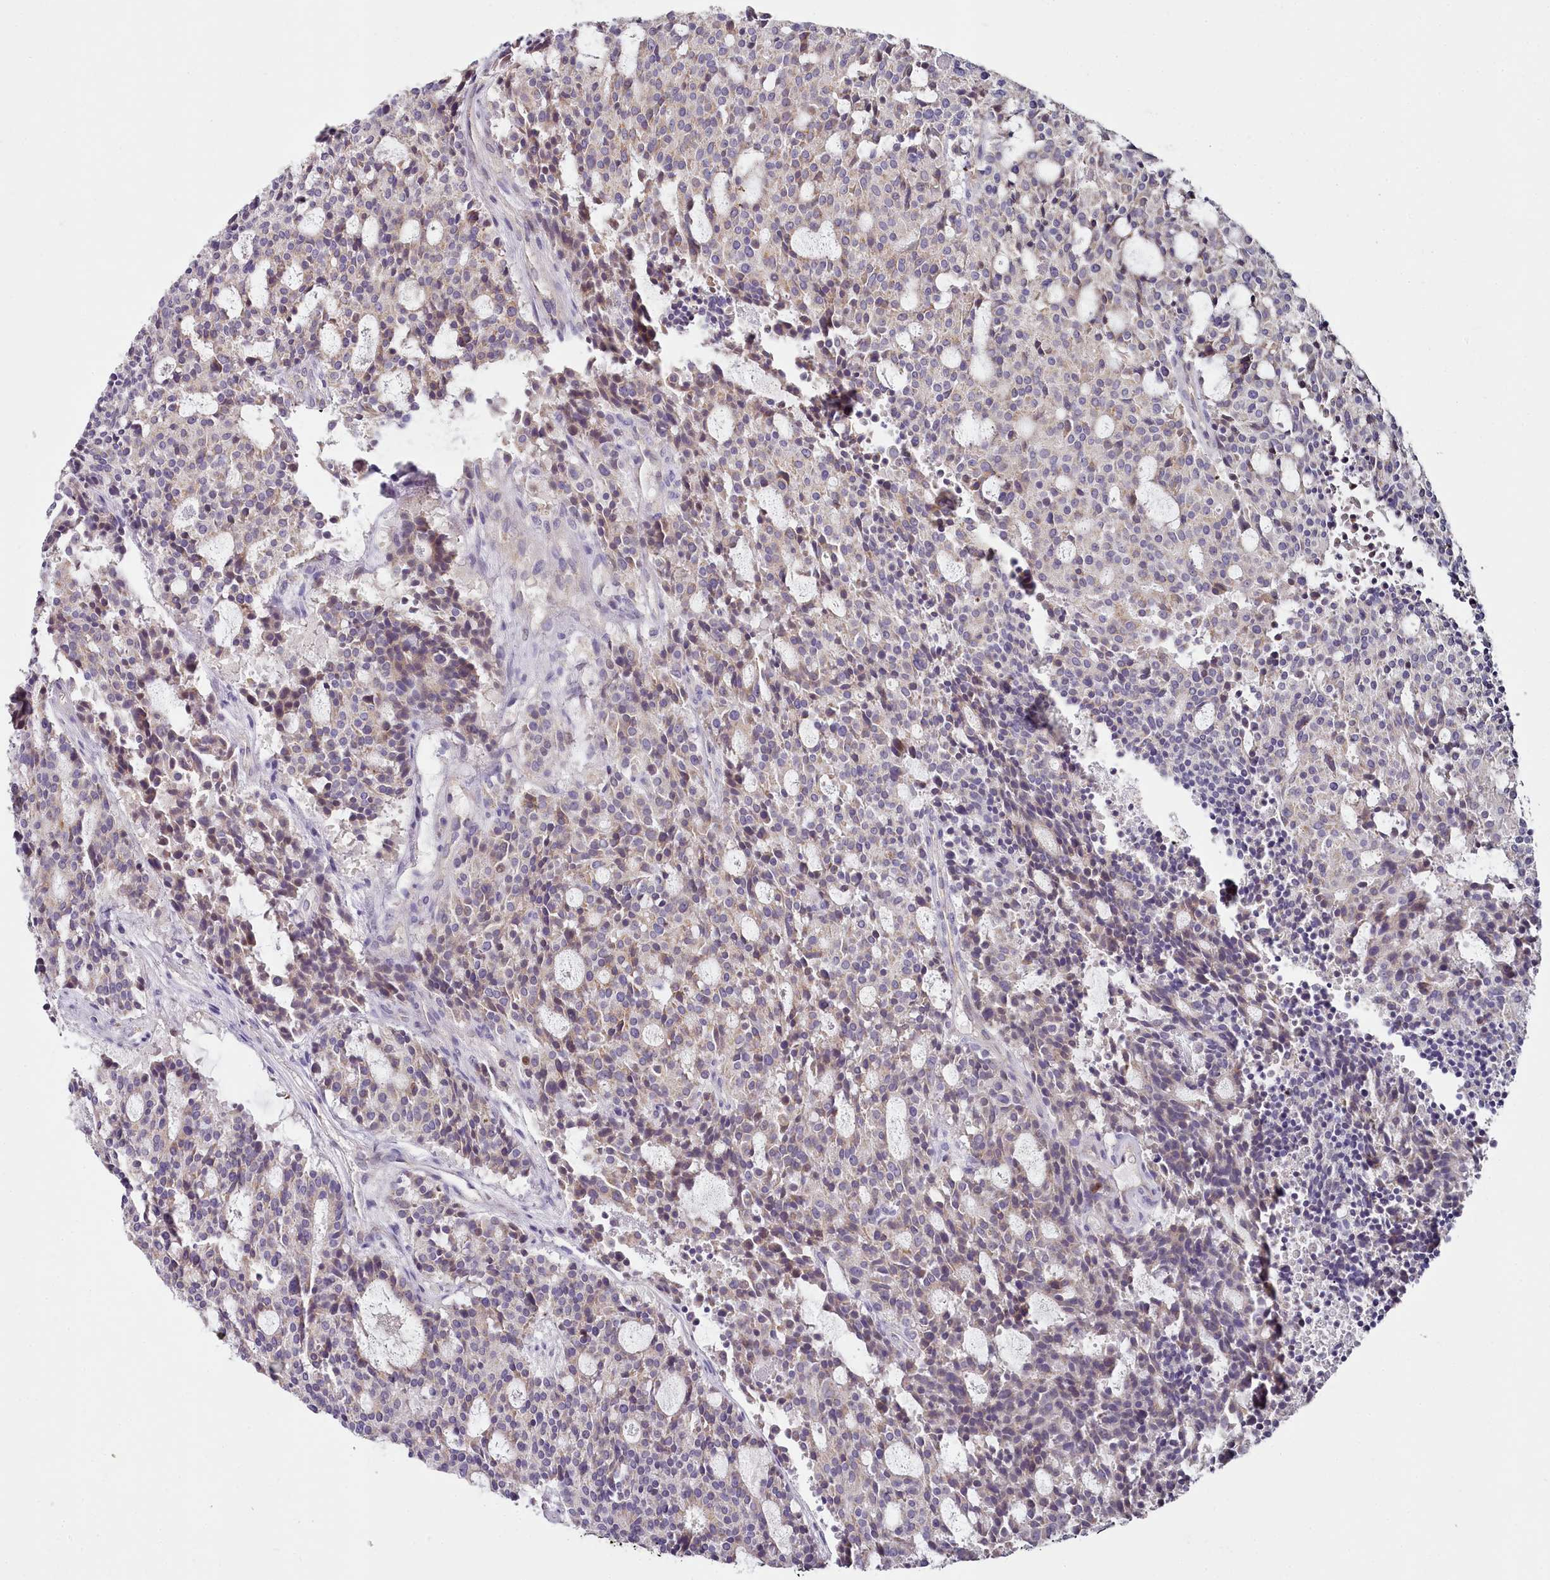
{"staining": {"intensity": "weak", "quantity": "25%-75%", "location": "cytoplasmic/membranous"}, "tissue": "carcinoid", "cell_type": "Tumor cells", "image_type": "cancer", "snomed": [{"axis": "morphology", "description": "Carcinoid, malignant, NOS"}, {"axis": "topography", "description": "Pancreas"}], "caption": "This is an image of IHC staining of carcinoid (malignant), which shows weak positivity in the cytoplasmic/membranous of tumor cells.", "gene": "ACSS1", "patient": {"sex": "female", "age": 54}}